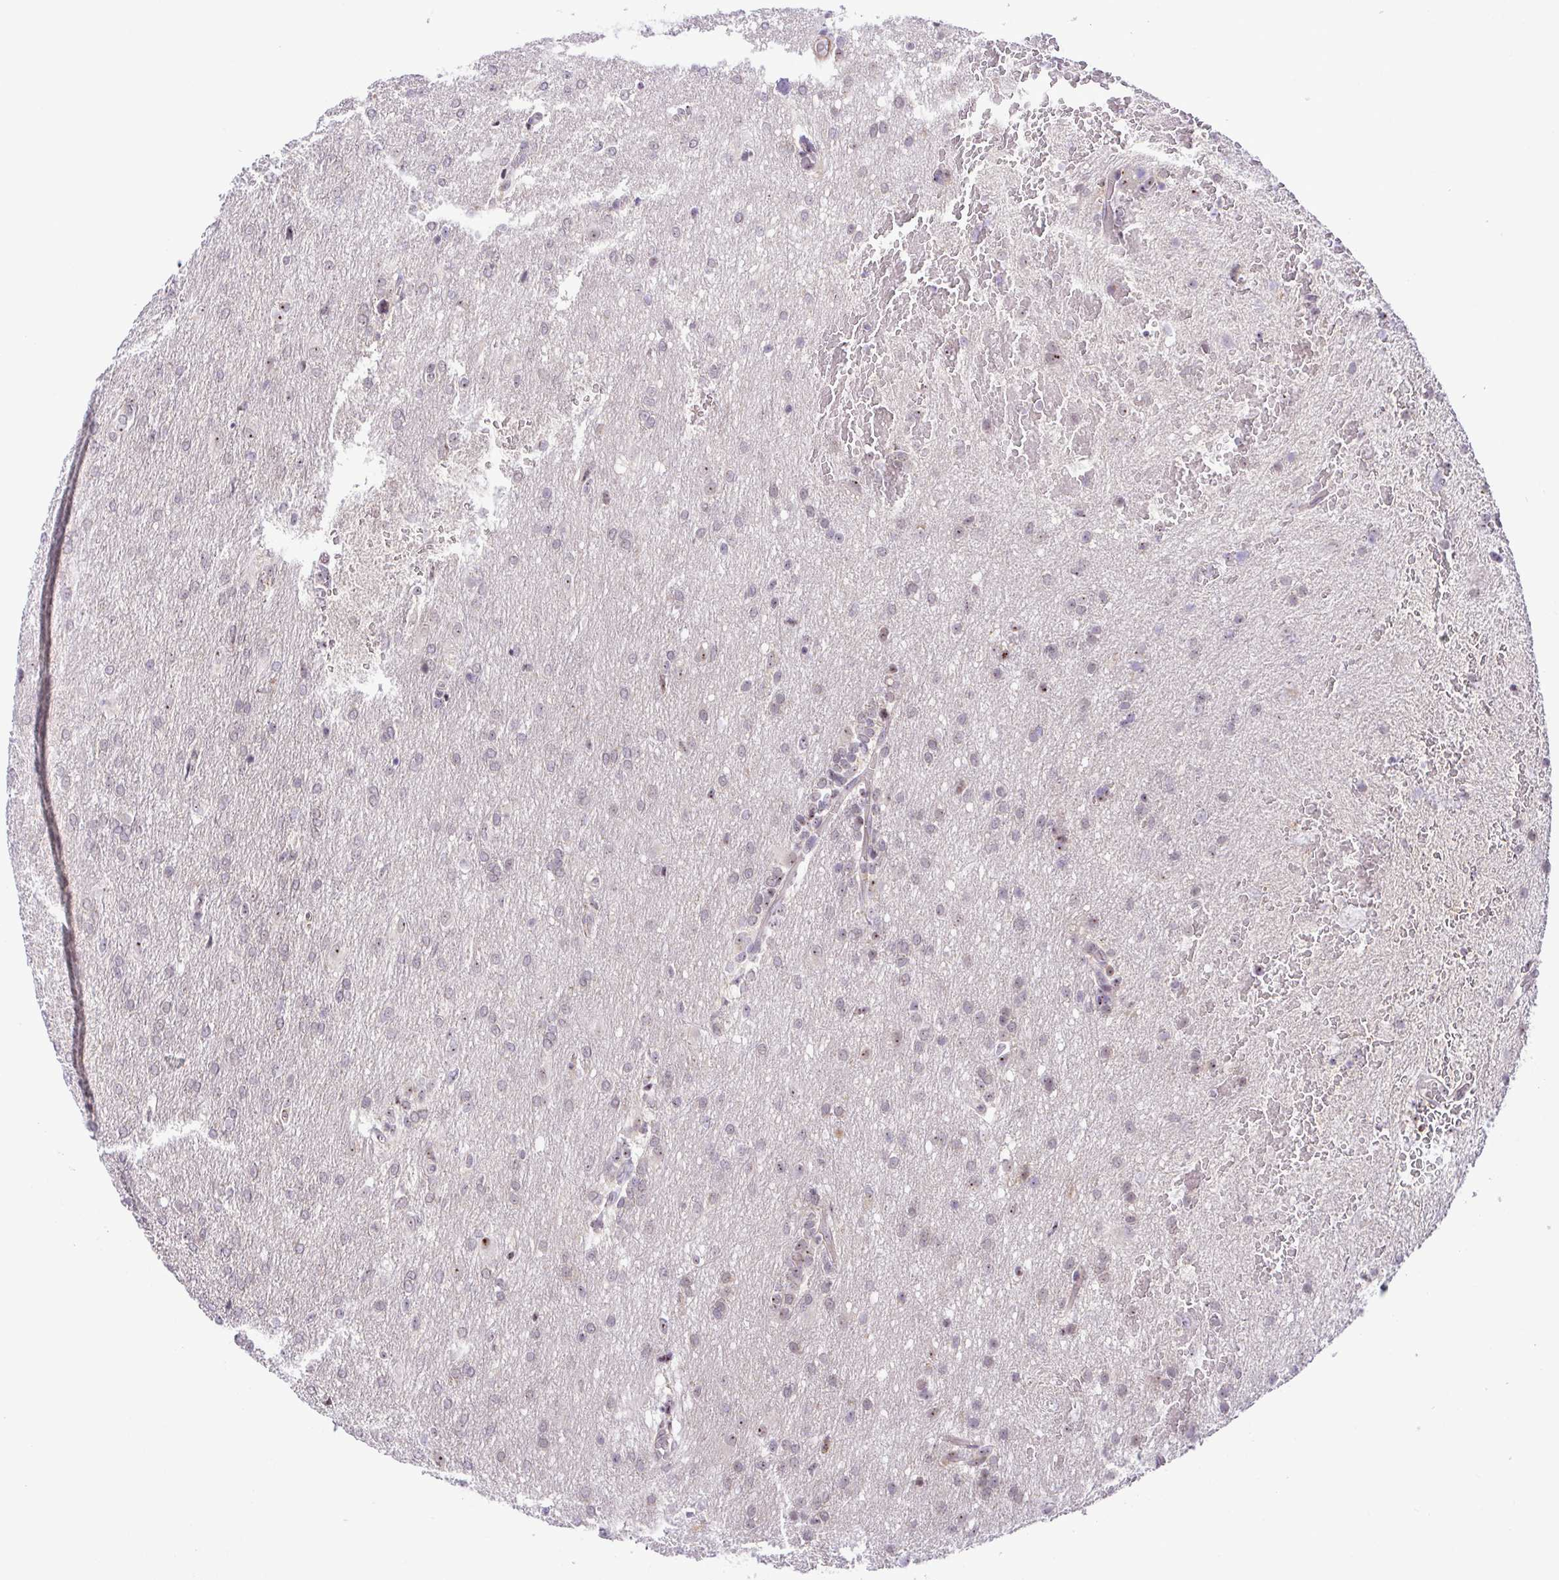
{"staining": {"intensity": "weak", "quantity": "<25%", "location": "nuclear"}, "tissue": "glioma", "cell_type": "Tumor cells", "image_type": "cancer", "snomed": [{"axis": "morphology", "description": "Glioma, malignant, High grade"}, {"axis": "topography", "description": "Brain"}], "caption": "A histopathology image of human malignant glioma (high-grade) is negative for staining in tumor cells.", "gene": "RSL24D1", "patient": {"sex": "male", "age": 68}}